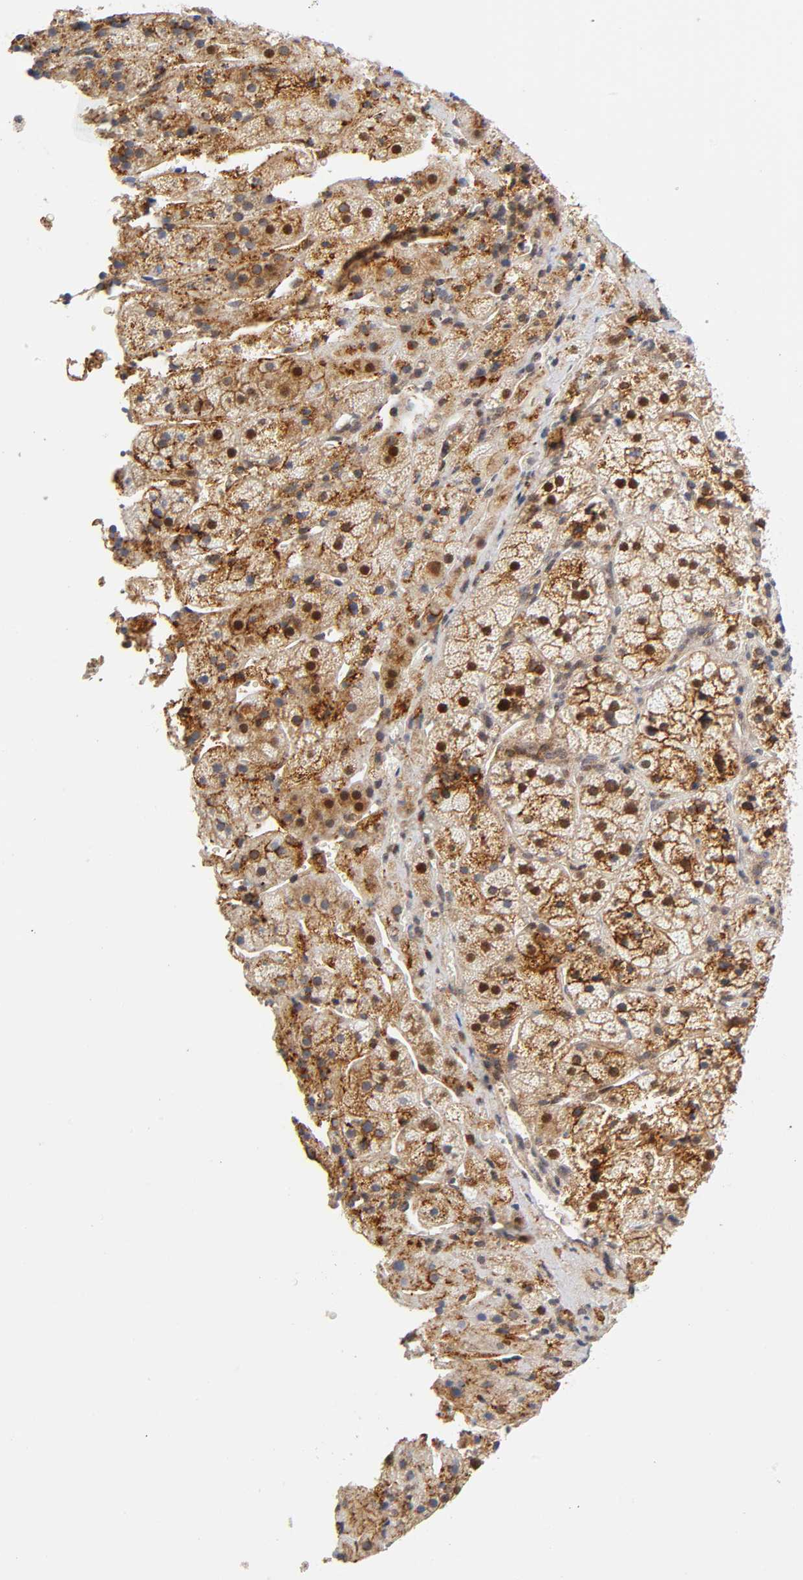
{"staining": {"intensity": "strong", "quantity": ">75%", "location": "cytoplasmic/membranous,nuclear"}, "tissue": "adrenal gland", "cell_type": "Glandular cells", "image_type": "normal", "snomed": [{"axis": "morphology", "description": "Normal tissue, NOS"}, {"axis": "topography", "description": "Adrenal gland"}], "caption": "Immunohistochemistry of normal human adrenal gland shows high levels of strong cytoplasmic/membranous,nuclear positivity in approximately >75% of glandular cells.", "gene": "ANXA7", "patient": {"sex": "female", "age": 44}}